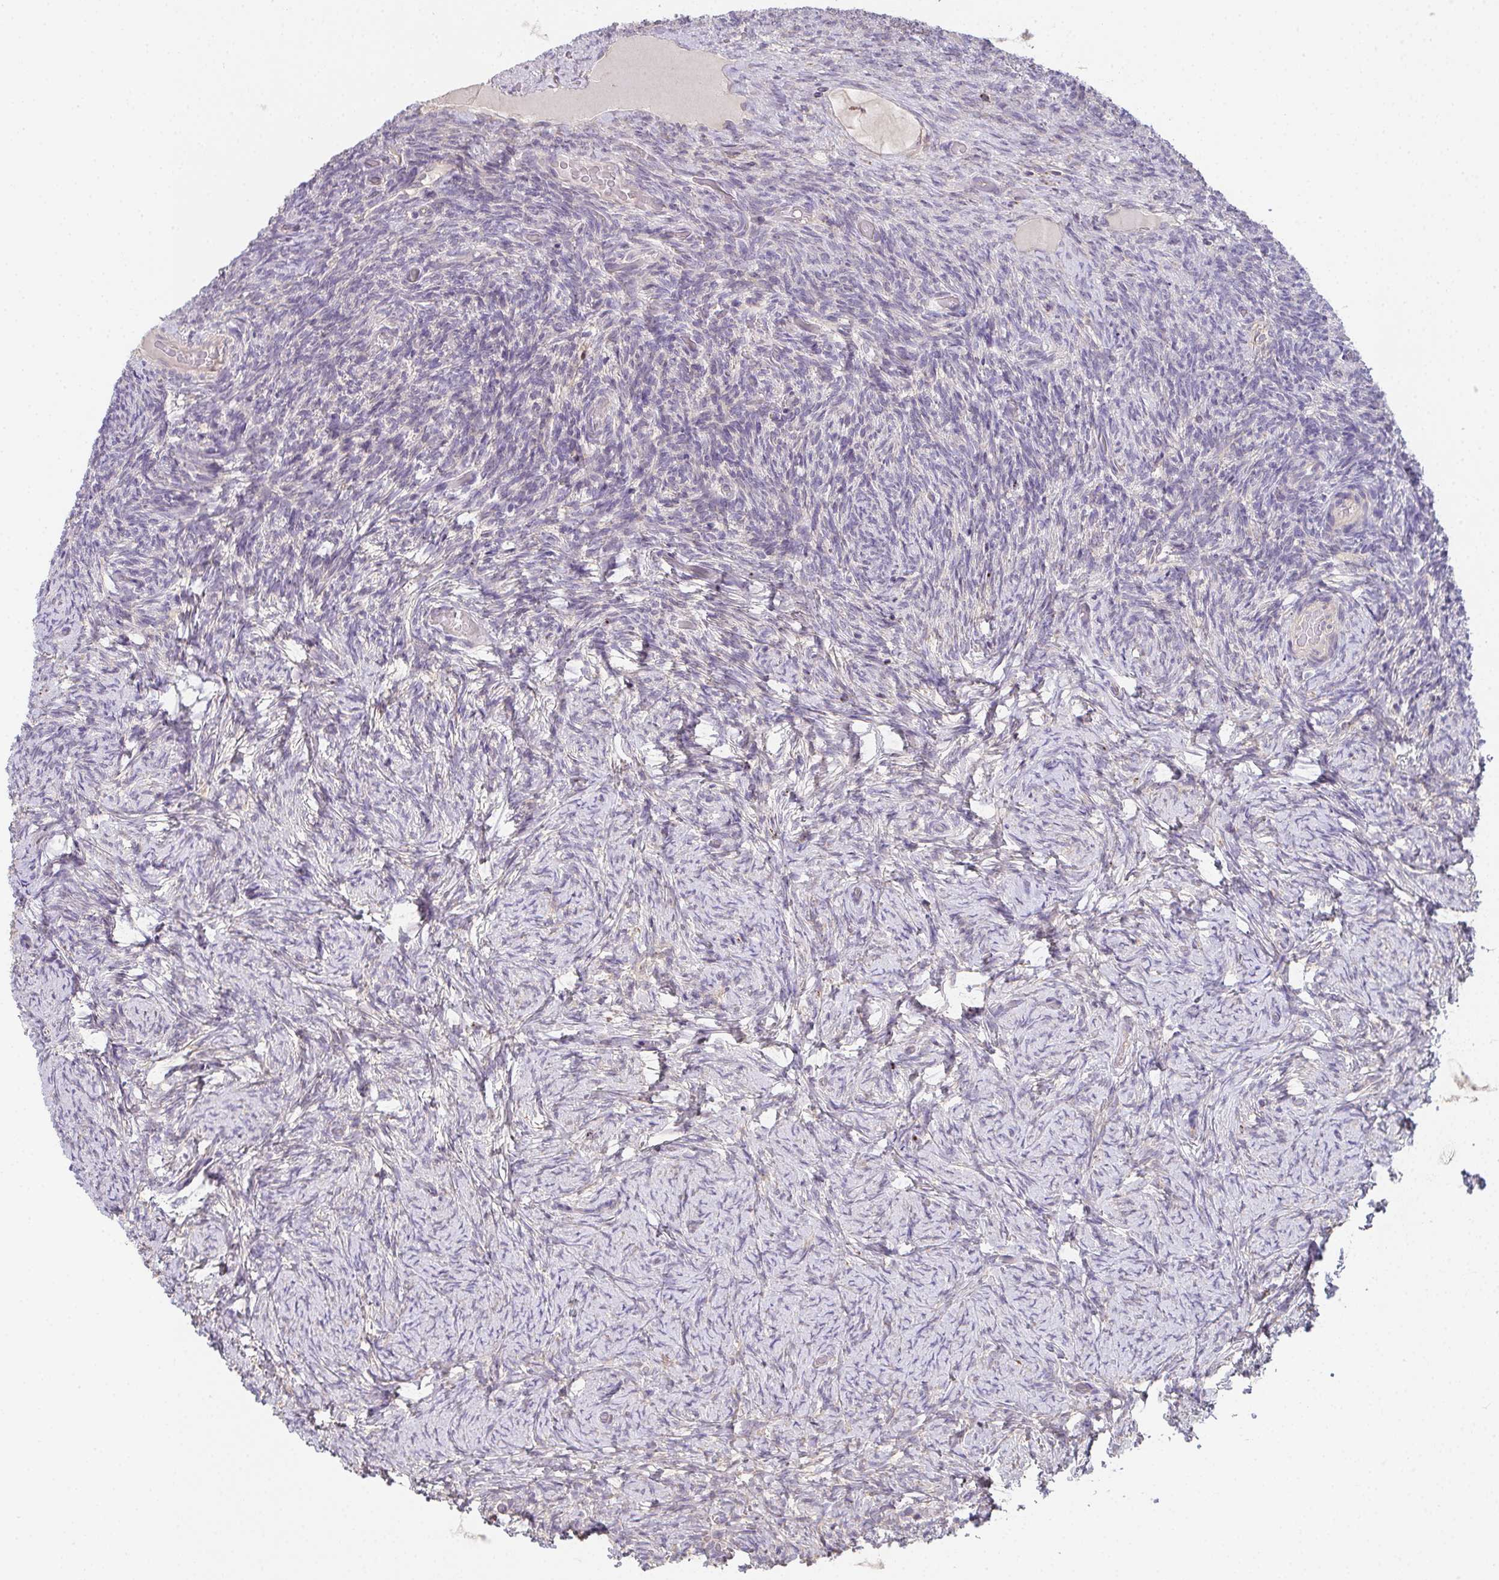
{"staining": {"intensity": "weak", "quantity": ">75%", "location": "cytoplasmic/membranous"}, "tissue": "ovary", "cell_type": "Follicle cells", "image_type": "normal", "snomed": [{"axis": "morphology", "description": "Normal tissue, NOS"}, {"axis": "topography", "description": "Ovary"}], "caption": "The micrograph shows immunohistochemical staining of benign ovary. There is weak cytoplasmic/membranous staining is present in approximately >75% of follicle cells. The protein of interest is shown in brown color, while the nuclei are stained blue.", "gene": "TSPAN31", "patient": {"sex": "female", "age": 34}}